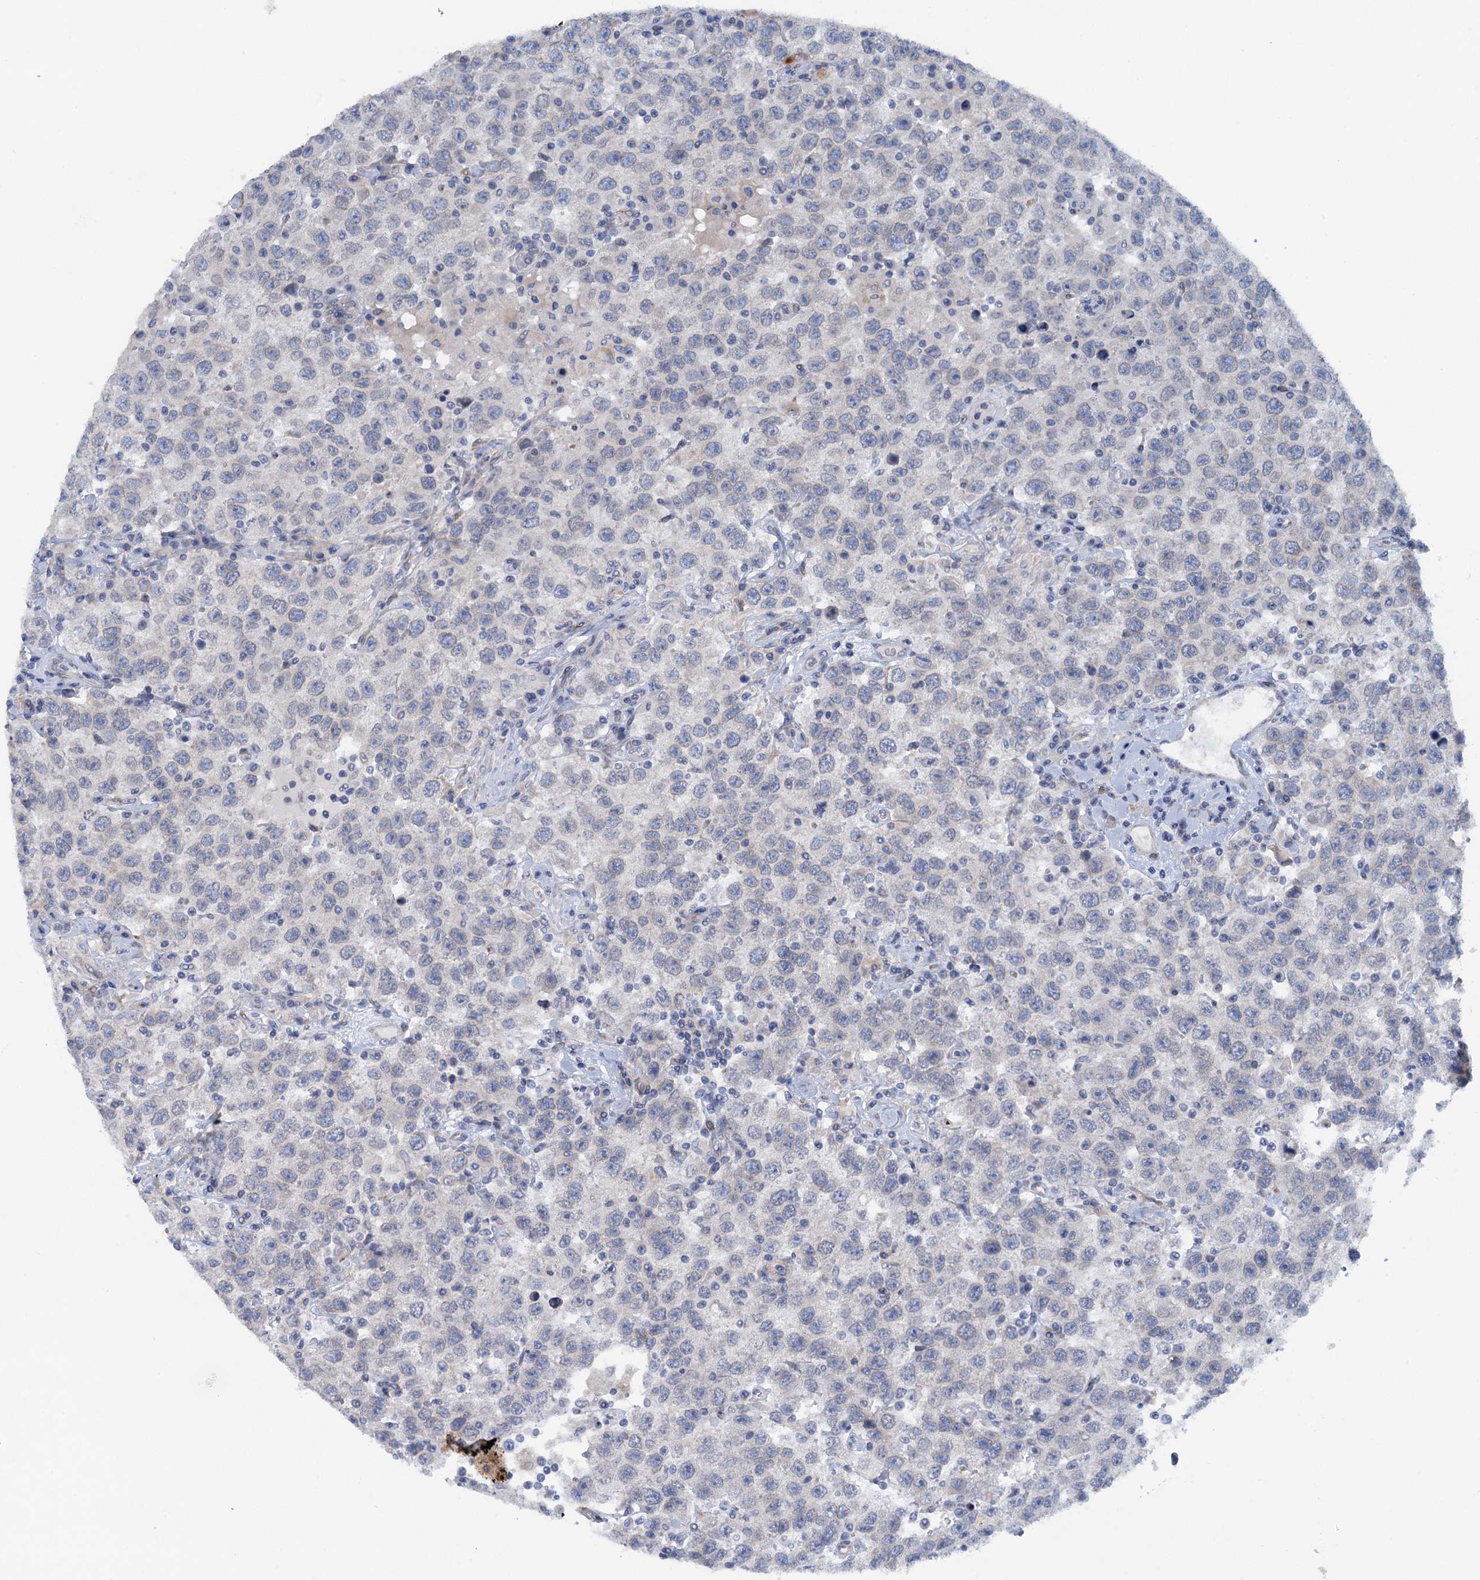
{"staining": {"intensity": "negative", "quantity": "none", "location": "none"}, "tissue": "testis cancer", "cell_type": "Tumor cells", "image_type": "cancer", "snomed": [{"axis": "morphology", "description": "Seminoma, NOS"}, {"axis": "topography", "description": "Testis"}], "caption": "High power microscopy histopathology image of an immunohistochemistry (IHC) photomicrograph of seminoma (testis), revealing no significant staining in tumor cells. (DAB IHC visualized using brightfield microscopy, high magnification).", "gene": "POGLUT3", "patient": {"sex": "male", "age": 41}}